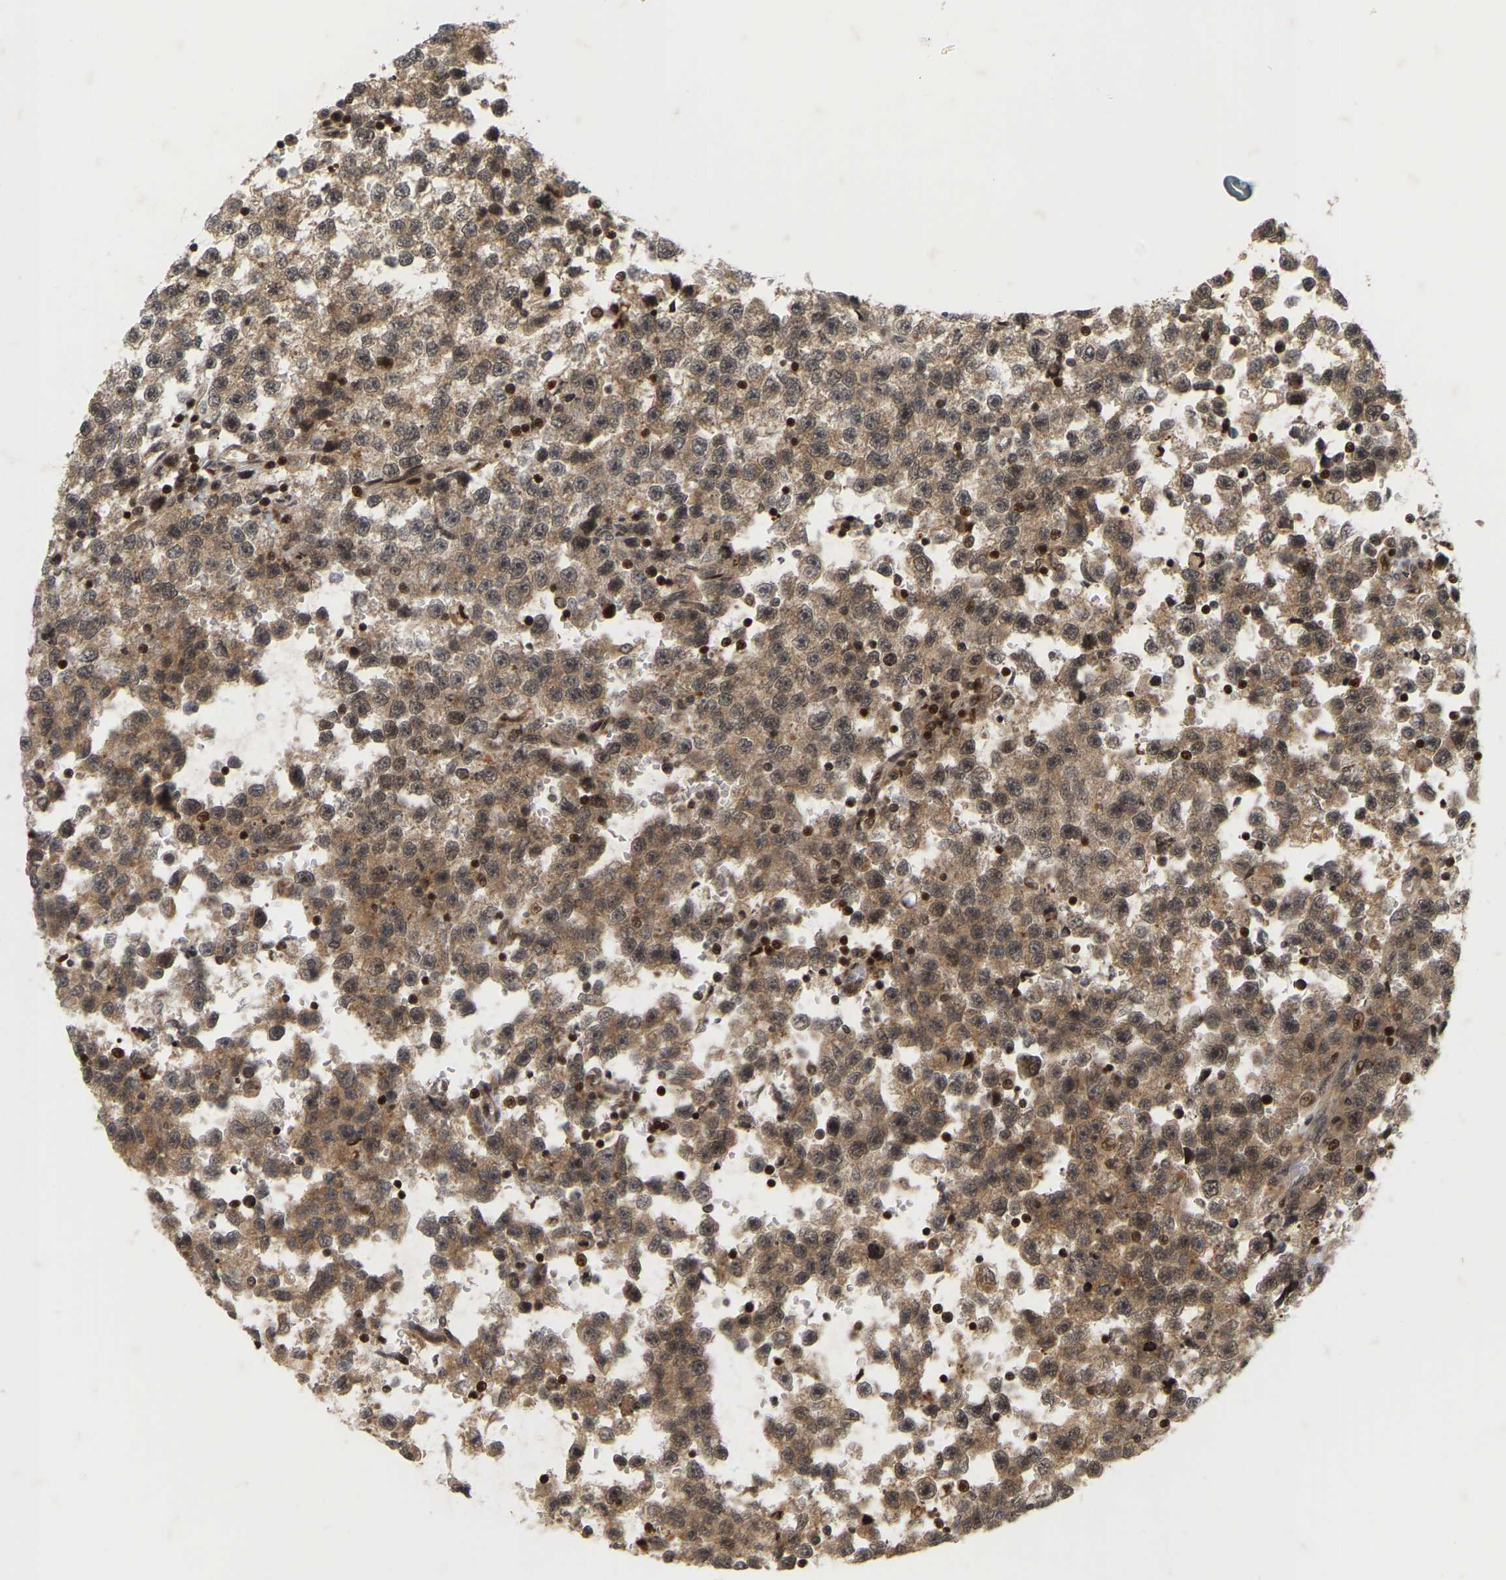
{"staining": {"intensity": "moderate", "quantity": ">75%", "location": "cytoplasmic/membranous,nuclear"}, "tissue": "testis cancer", "cell_type": "Tumor cells", "image_type": "cancer", "snomed": [{"axis": "morphology", "description": "Seminoma, NOS"}, {"axis": "topography", "description": "Testis"}], "caption": "High-magnification brightfield microscopy of seminoma (testis) stained with DAB (brown) and counterstained with hematoxylin (blue). tumor cells exhibit moderate cytoplasmic/membranous and nuclear positivity is appreciated in approximately>75% of cells.", "gene": "NFE2L2", "patient": {"sex": "male", "age": 33}}